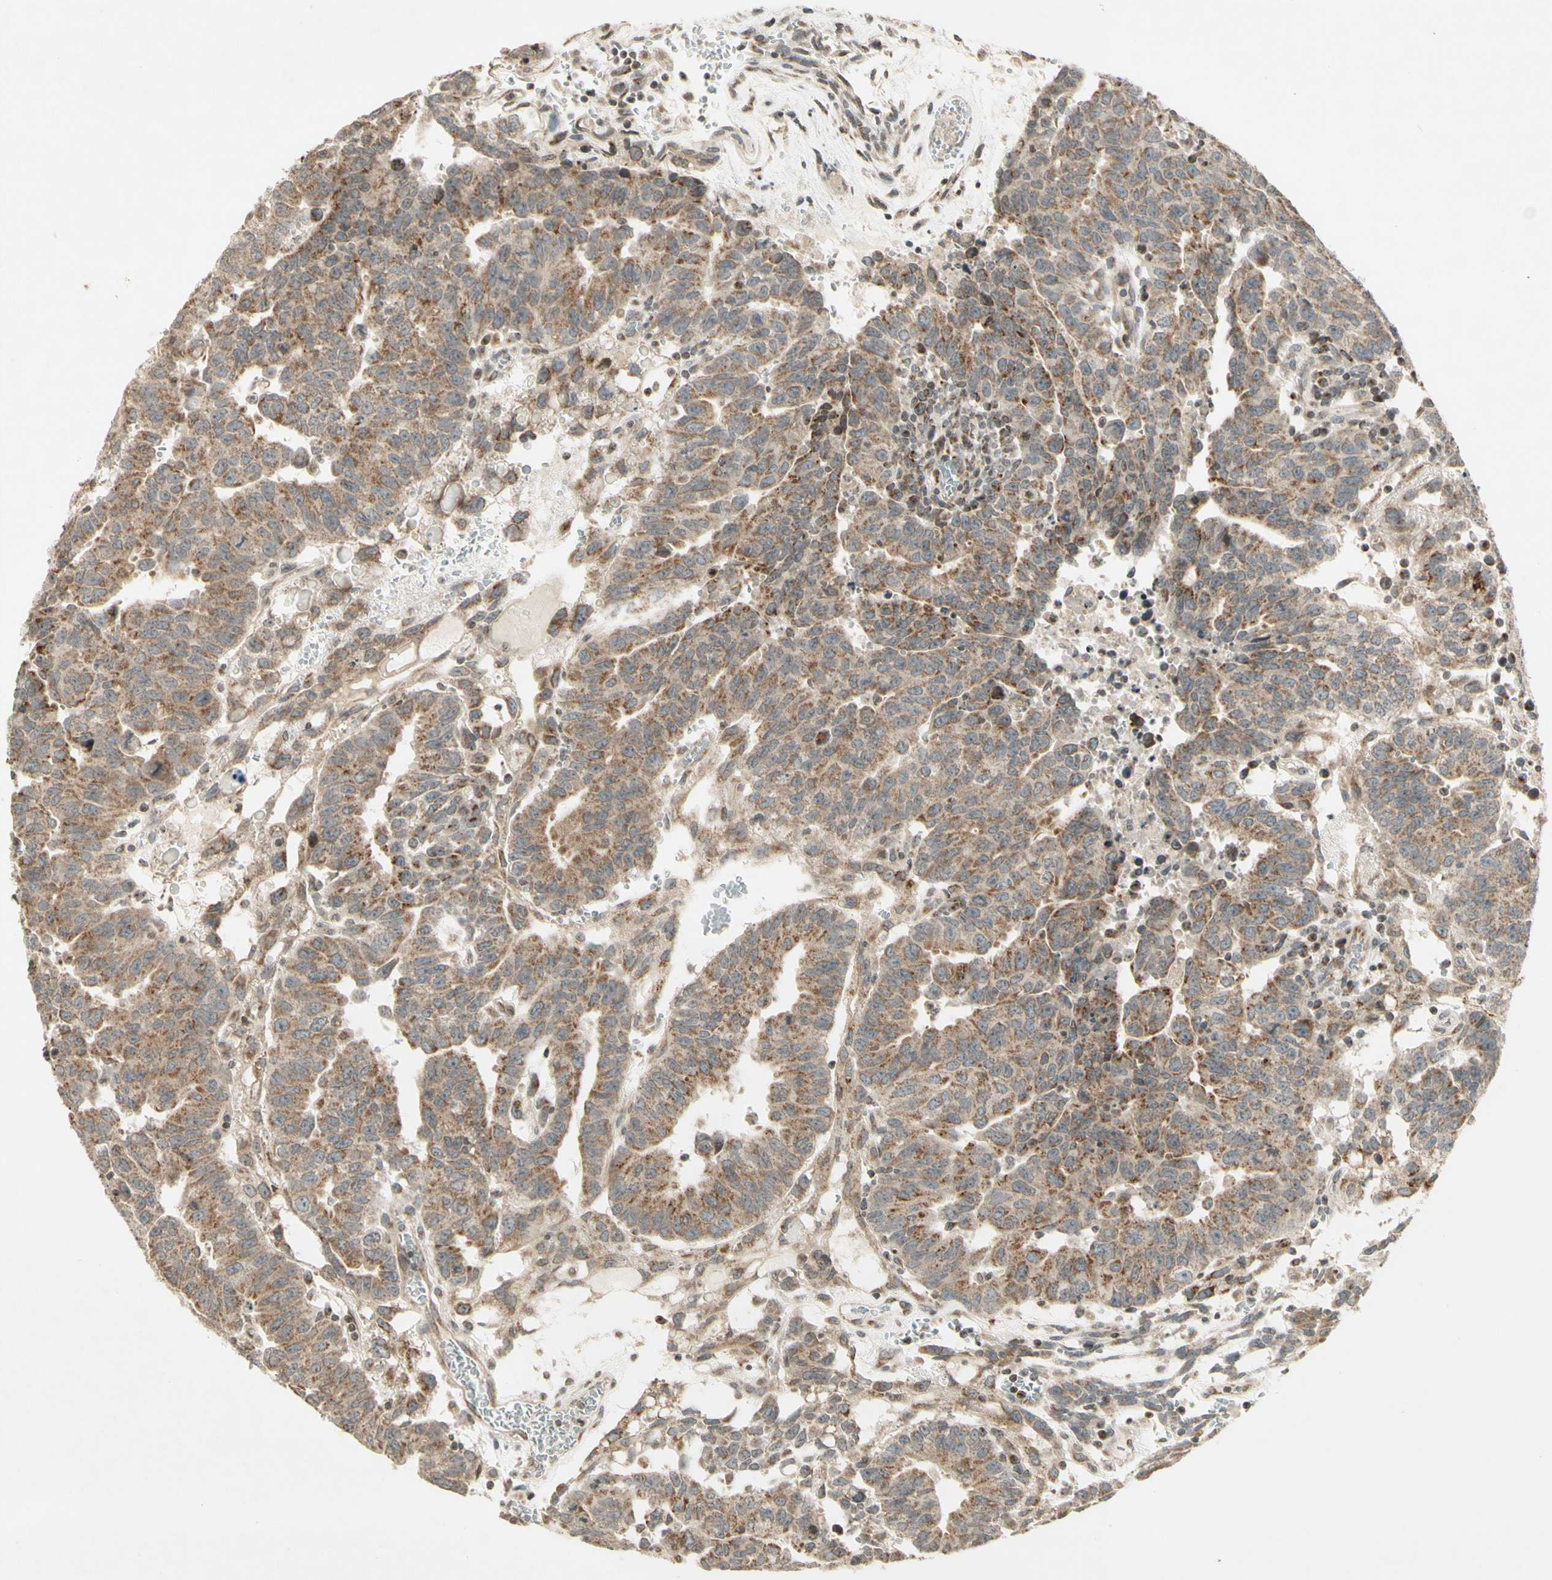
{"staining": {"intensity": "moderate", "quantity": ">75%", "location": "cytoplasmic/membranous"}, "tissue": "testis cancer", "cell_type": "Tumor cells", "image_type": "cancer", "snomed": [{"axis": "morphology", "description": "Seminoma, NOS"}, {"axis": "morphology", "description": "Carcinoma, Embryonal, NOS"}, {"axis": "topography", "description": "Testis"}], "caption": "About >75% of tumor cells in human seminoma (testis) exhibit moderate cytoplasmic/membranous protein expression as visualized by brown immunohistochemical staining.", "gene": "CCNI", "patient": {"sex": "male", "age": 52}}